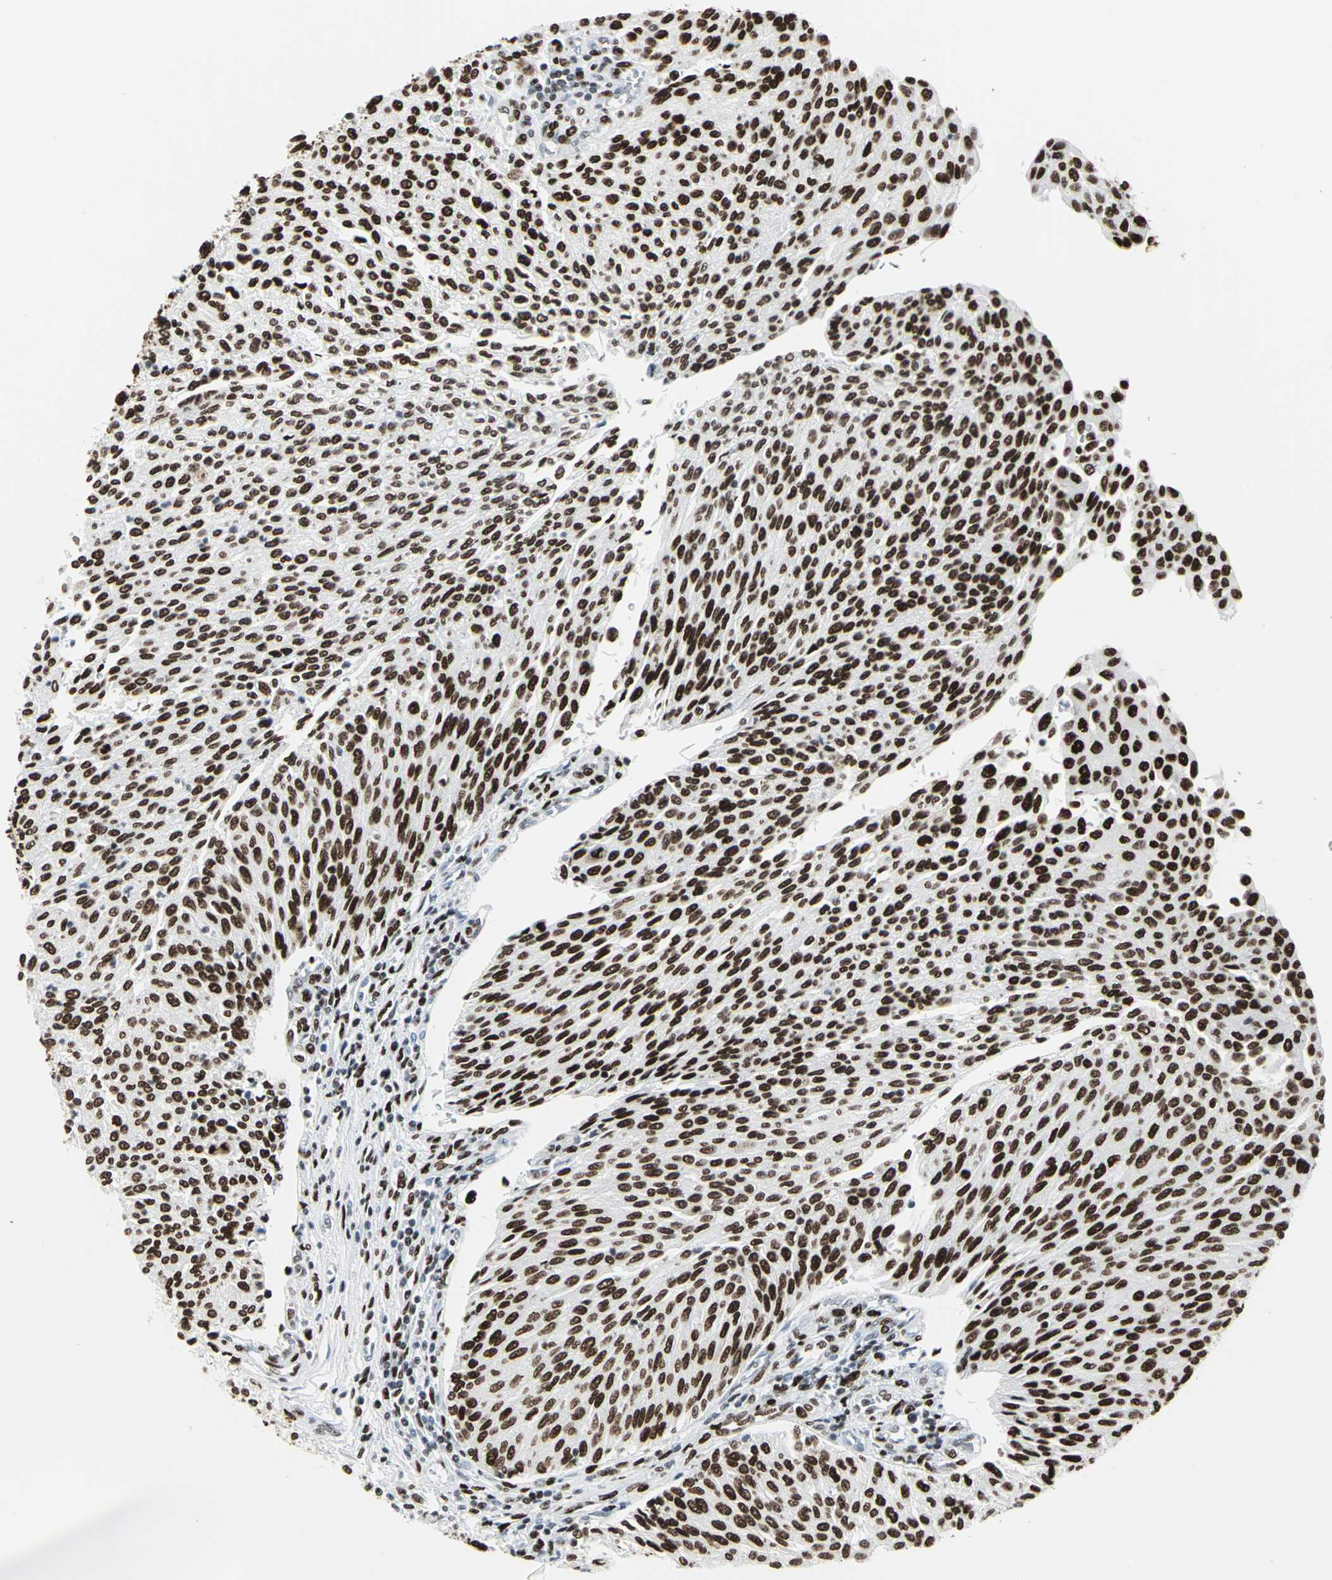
{"staining": {"intensity": "strong", "quantity": ">75%", "location": "nuclear"}, "tissue": "urothelial cancer", "cell_type": "Tumor cells", "image_type": "cancer", "snomed": [{"axis": "morphology", "description": "Urothelial carcinoma, Low grade"}, {"axis": "topography", "description": "Urinary bladder"}], "caption": "The photomicrograph shows immunohistochemical staining of urothelial cancer. There is strong nuclear expression is seen in about >75% of tumor cells. The staining was performed using DAB to visualize the protein expression in brown, while the nuclei were stained in blue with hematoxylin (Magnification: 20x).", "gene": "HDAC2", "patient": {"sex": "female", "age": 79}}